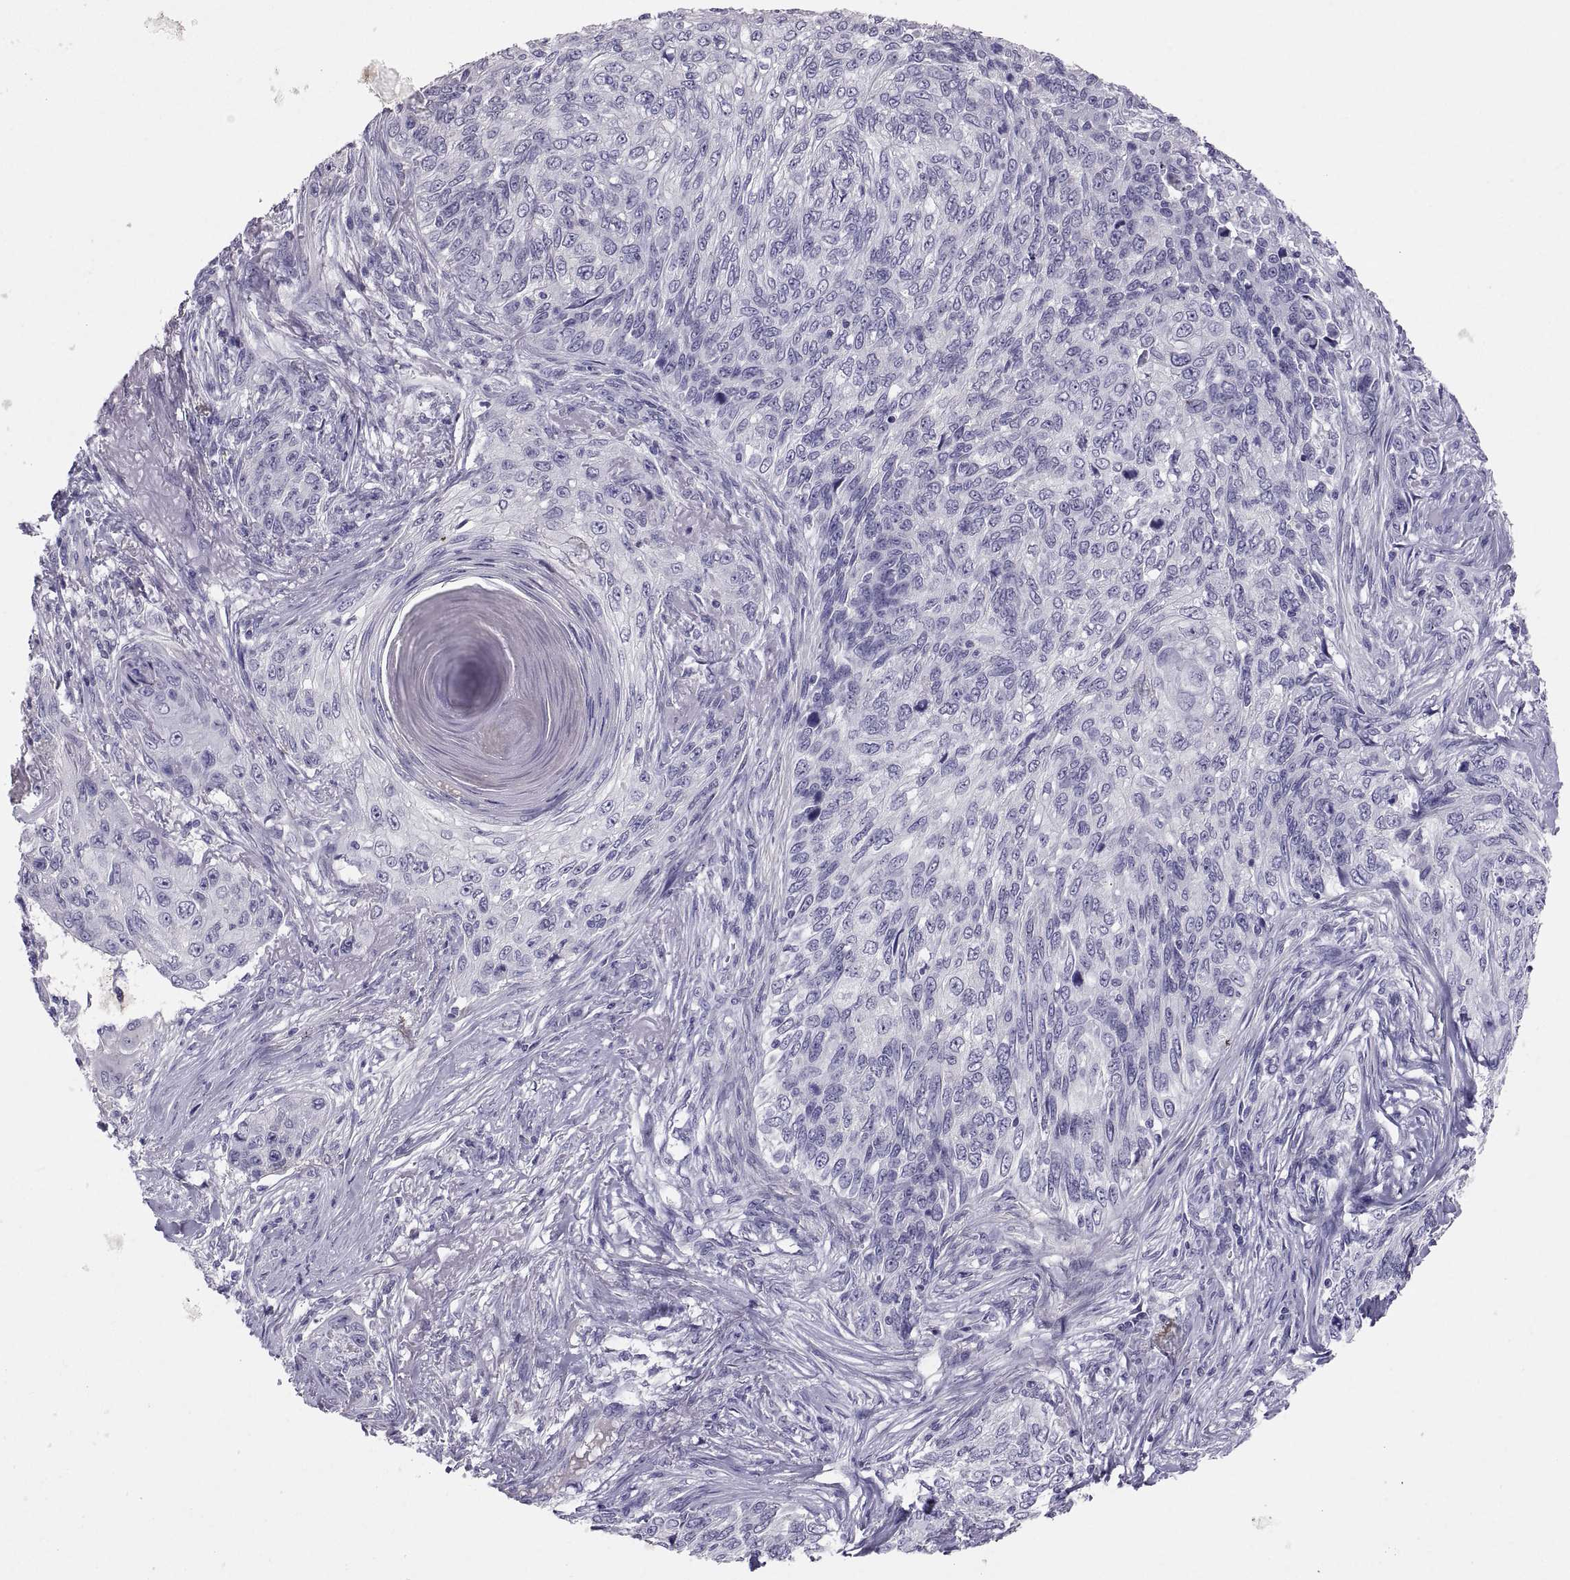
{"staining": {"intensity": "negative", "quantity": "none", "location": "none"}, "tissue": "skin cancer", "cell_type": "Tumor cells", "image_type": "cancer", "snomed": [{"axis": "morphology", "description": "Squamous cell carcinoma, NOS"}, {"axis": "topography", "description": "Skin"}], "caption": "This is an immunohistochemistry (IHC) image of human skin squamous cell carcinoma. There is no staining in tumor cells.", "gene": "IGSF1", "patient": {"sex": "male", "age": 92}}